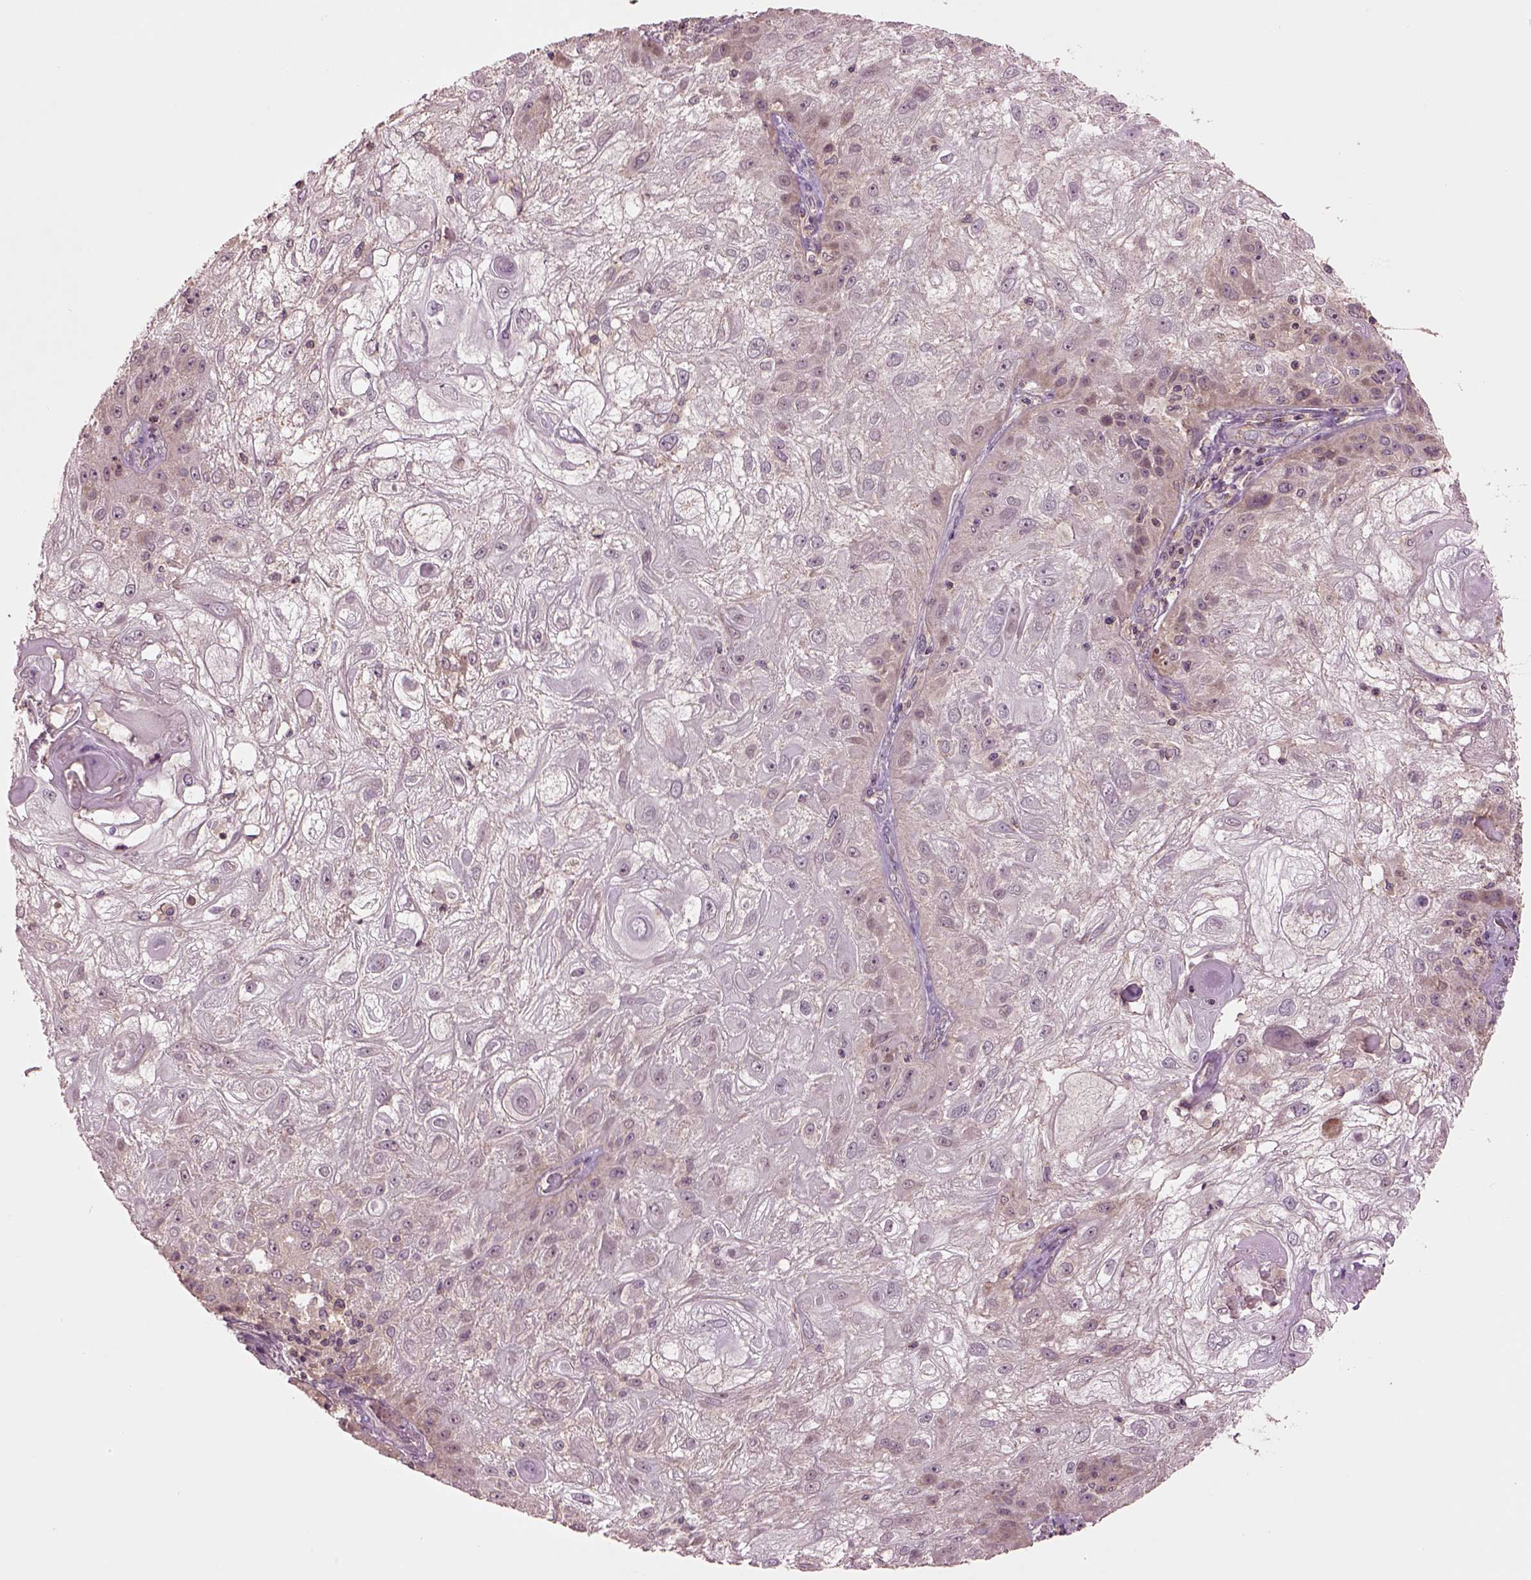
{"staining": {"intensity": "weak", "quantity": "25%-75%", "location": "cytoplasmic/membranous"}, "tissue": "skin cancer", "cell_type": "Tumor cells", "image_type": "cancer", "snomed": [{"axis": "morphology", "description": "Normal tissue, NOS"}, {"axis": "morphology", "description": "Squamous cell carcinoma, NOS"}, {"axis": "topography", "description": "Skin"}], "caption": "Protein positivity by immunohistochemistry (IHC) displays weak cytoplasmic/membranous staining in about 25%-75% of tumor cells in skin cancer.", "gene": "MTHFS", "patient": {"sex": "female", "age": 83}}